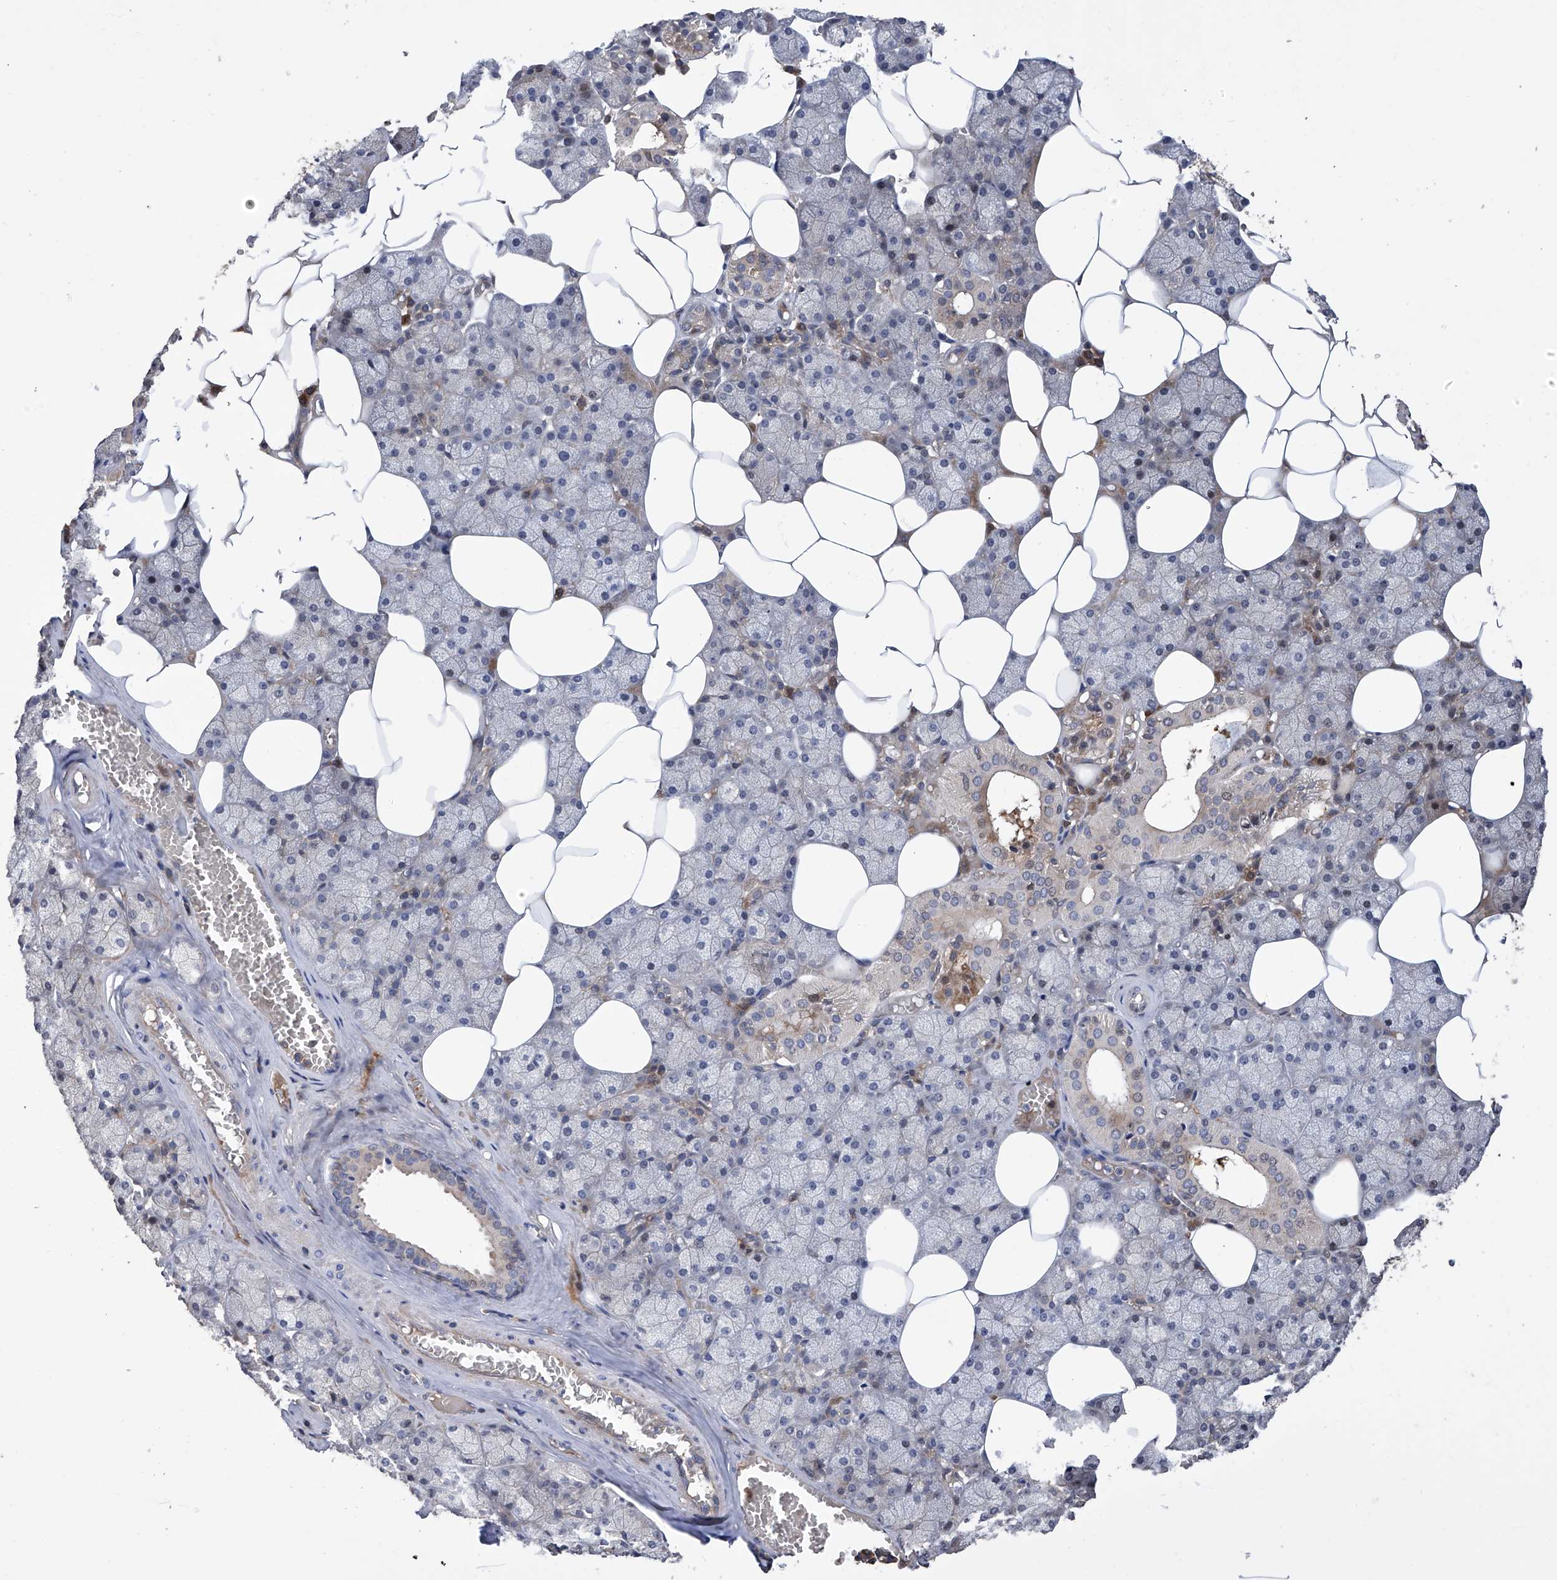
{"staining": {"intensity": "moderate", "quantity": "<25%", "location": "cytoplasmic/membranous"}, "tissue": "salivary gland", "cell_type": "Glandular cells", "image_type": "normal", "snomed": [{"axis": "morphology", "description": "Normal tissue, NOS"}, {"axis": "topography", "description": "Salivary gland"}], "caption": "Approximately <25% of glandular cells in normal human salivary gland demonstrate moderate cytoplasmic/membranous protein expression as visualized by brown immunohistochemical staining.", "gene": "NUDT17", "patient": {"sex": "male", "age": 62}}